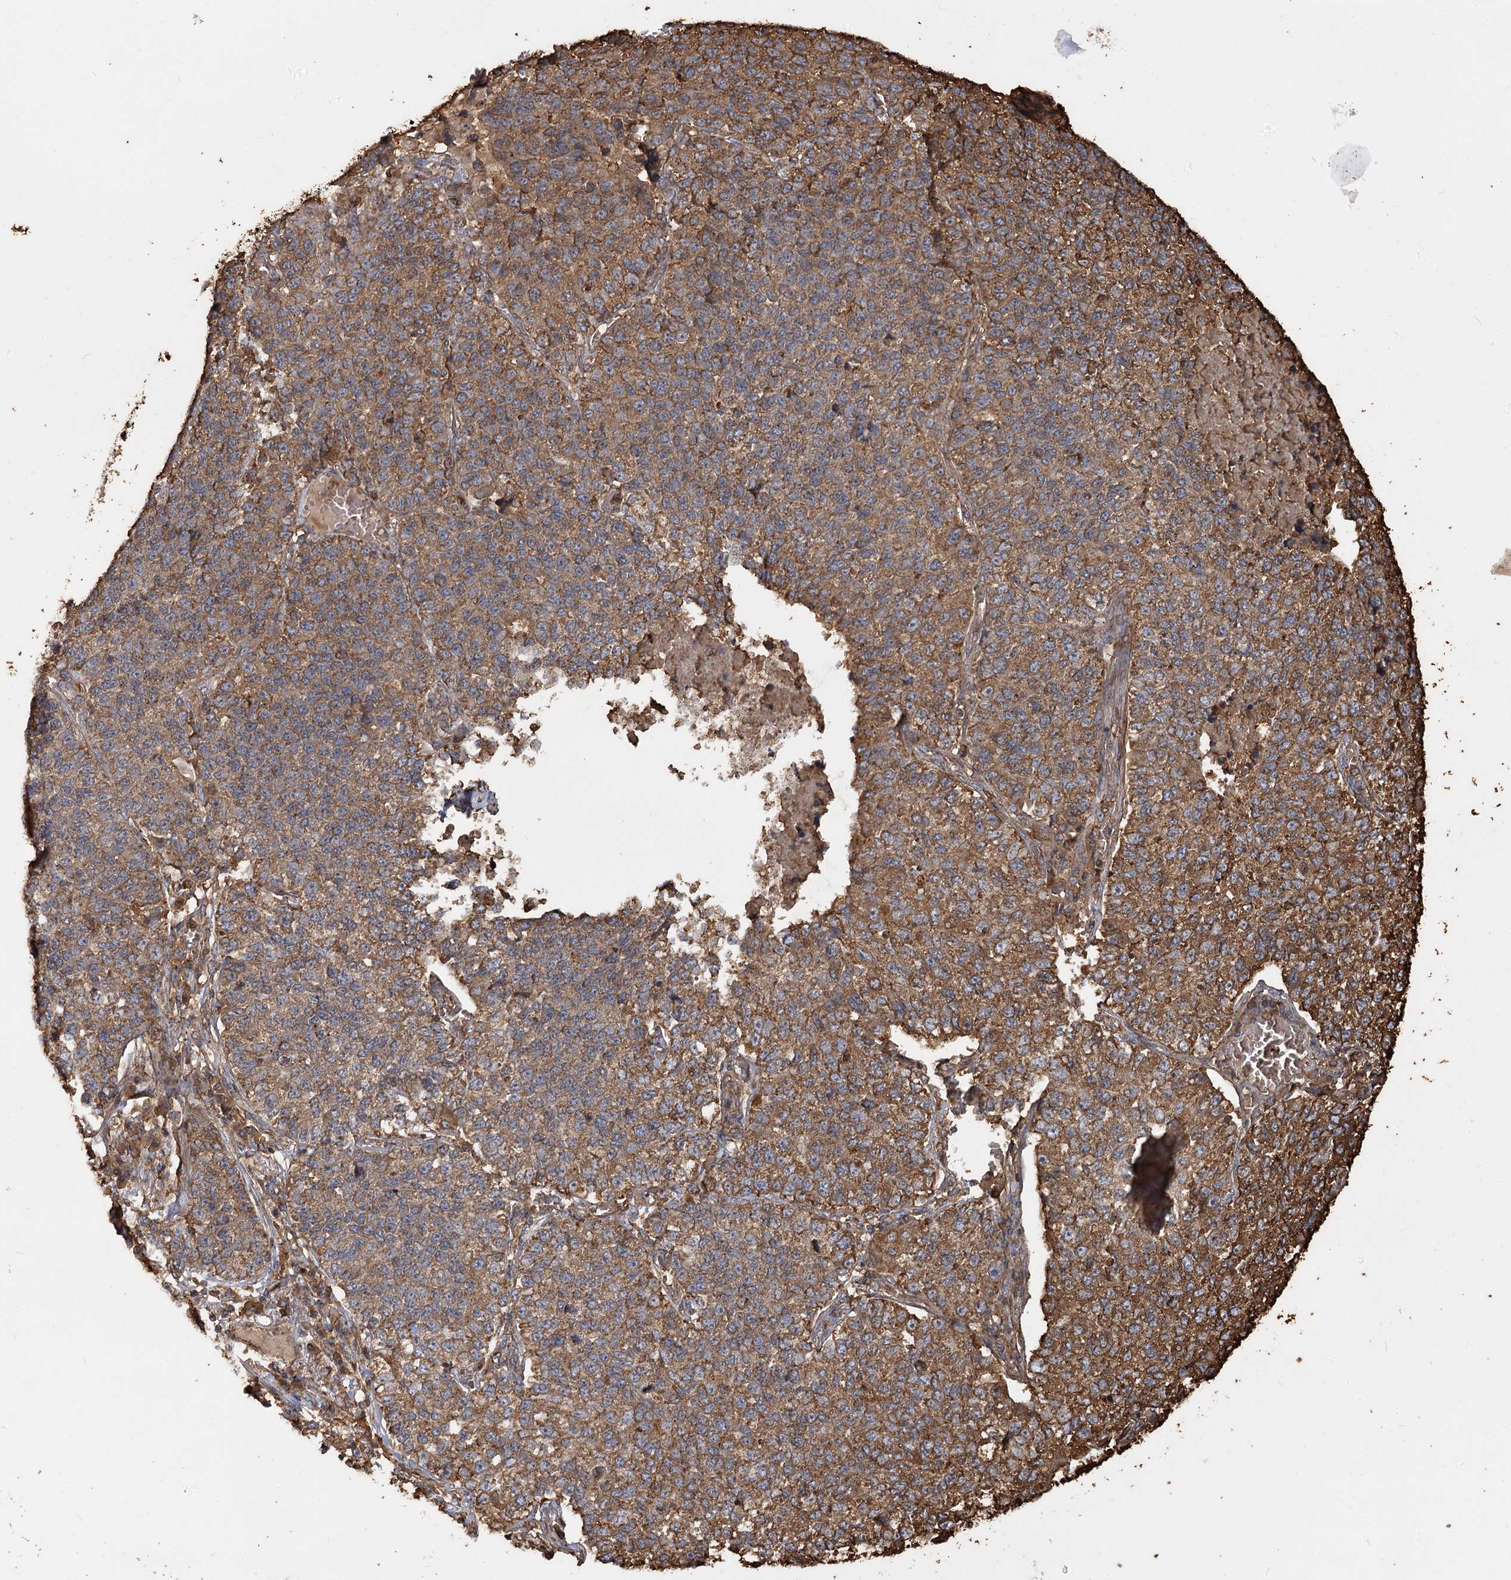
{"staining": {"intensity": "strong", "quantity": ">75%", "location": "cytoplasmic/membranous"}, "tissue": "lung cancer", "cell_type": "Tumor cells", "image_type": "cancer", "snomed": [{"axis": "morphology", "description": "Adenocarcinoma, NOS"}, {"axis": "topography", "description": "Lung"}], "caption": "Lung cancer stained with IHC exhibits strong cytoplasmic/membranous positivity in about >75% of tumor cells.", "gene": "PIK3C2A", "patient": {"sex": "male", "age": 49}}